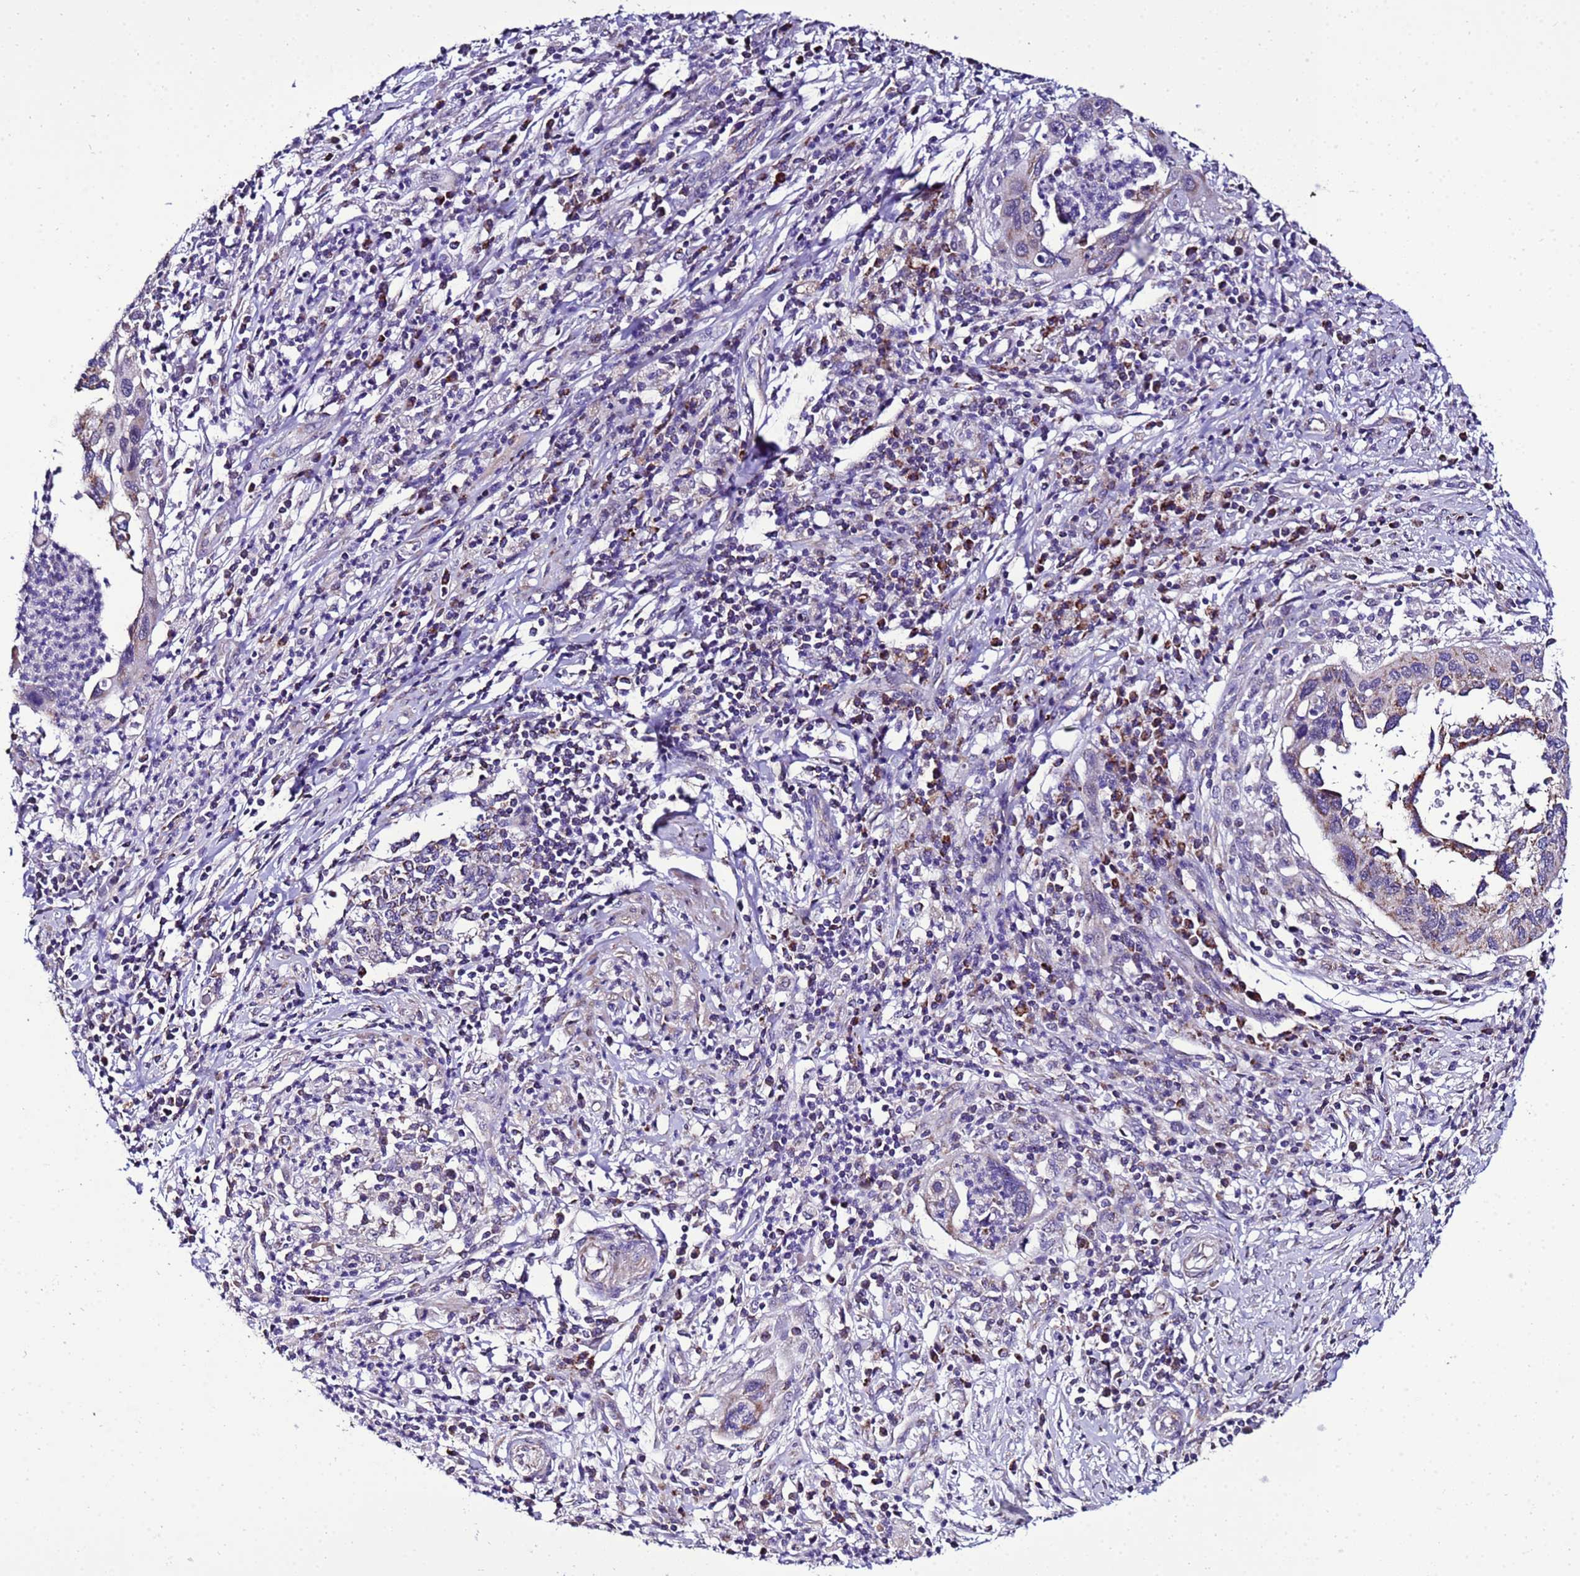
{"staining": {"intensity": "moderate", "quantity": ">75%", "location": "cytoplasmic/membranous"}, "tissue": "cervical cancer", "cell_type": "Tumor cells", "image_type": "cancer", "snomed": [{"axis": "morphology", "description": "Squamous cell carcinoma, NOS"}, {"axis": "topography", "description": "Cervix"}], "caption": "Squamous cell carcinoma (cervical) stained with DAB (3,3'-diaminobenzidine) immunohistochemistry exhibits medium levels of moderate cytoplasmic/membranous expression in approximately >75% of tumor cells. The staining was performed using DAB, with brown indicating positive protein expression. Nuclei are stained blue with hematoxylin.", "gene": "DPH6", "patient": {"sex": "female", "age": 38}}